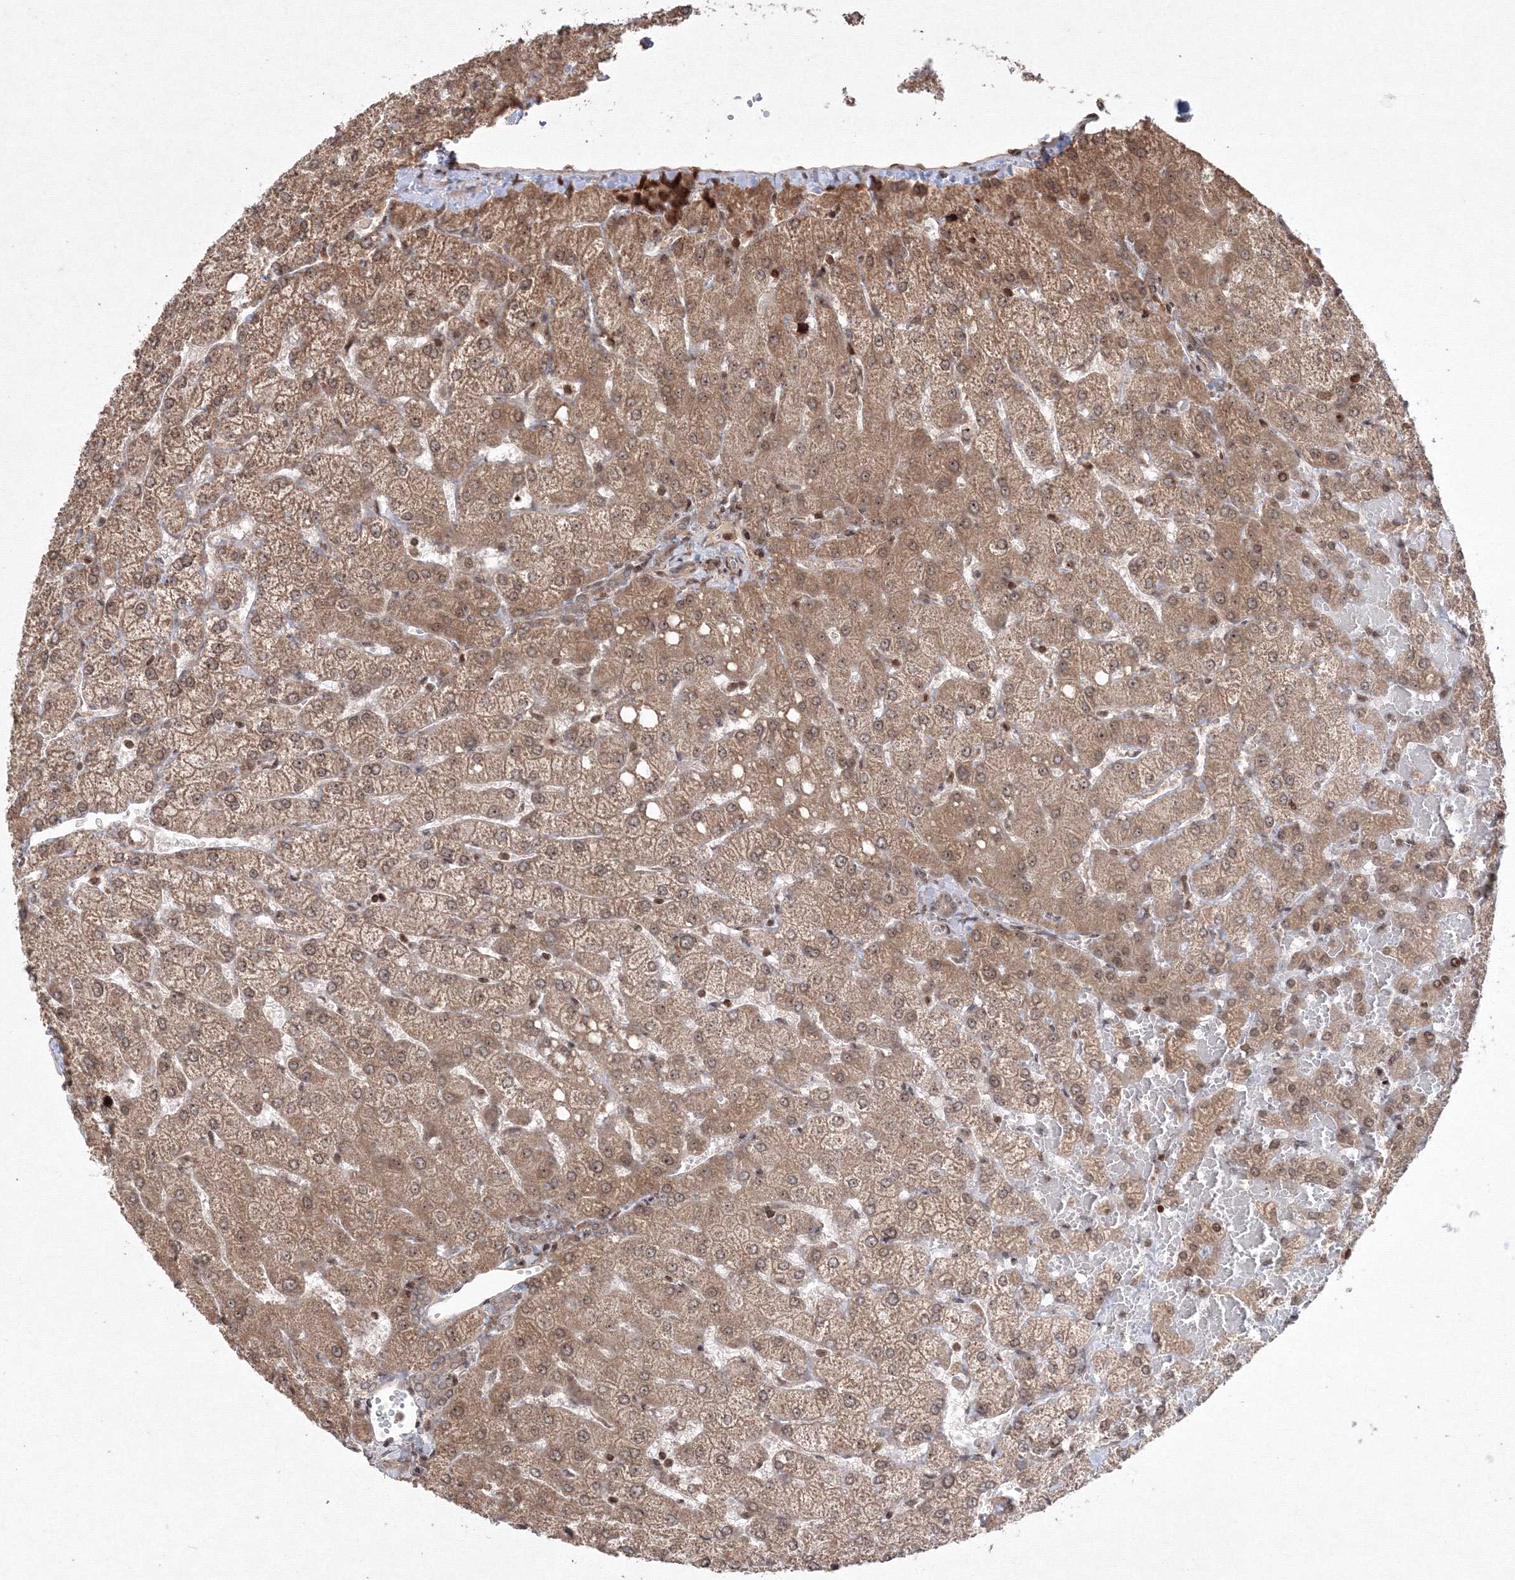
{"staining": {"intensity": "weak", "quantity": "25%-75%", "location": "cytoplasmic/membranous,nuclear"}, "tissue": "liver", "cell_type": "Cholangiocytes", "image_type": "normal", "snomed": [{"axis": "morphology", "description": "Normal tissue, NOS"}, {"axis": "topography", "description": "Liver"}], "caption": "Liver stained with immunohistochemistry exhibits weak cytoplasmic/membranous,nuclear expression in about 25%-75% of cholangiocytes.", "gene": "MKRN2", "patient": {"sex": "female", "age": 54}}